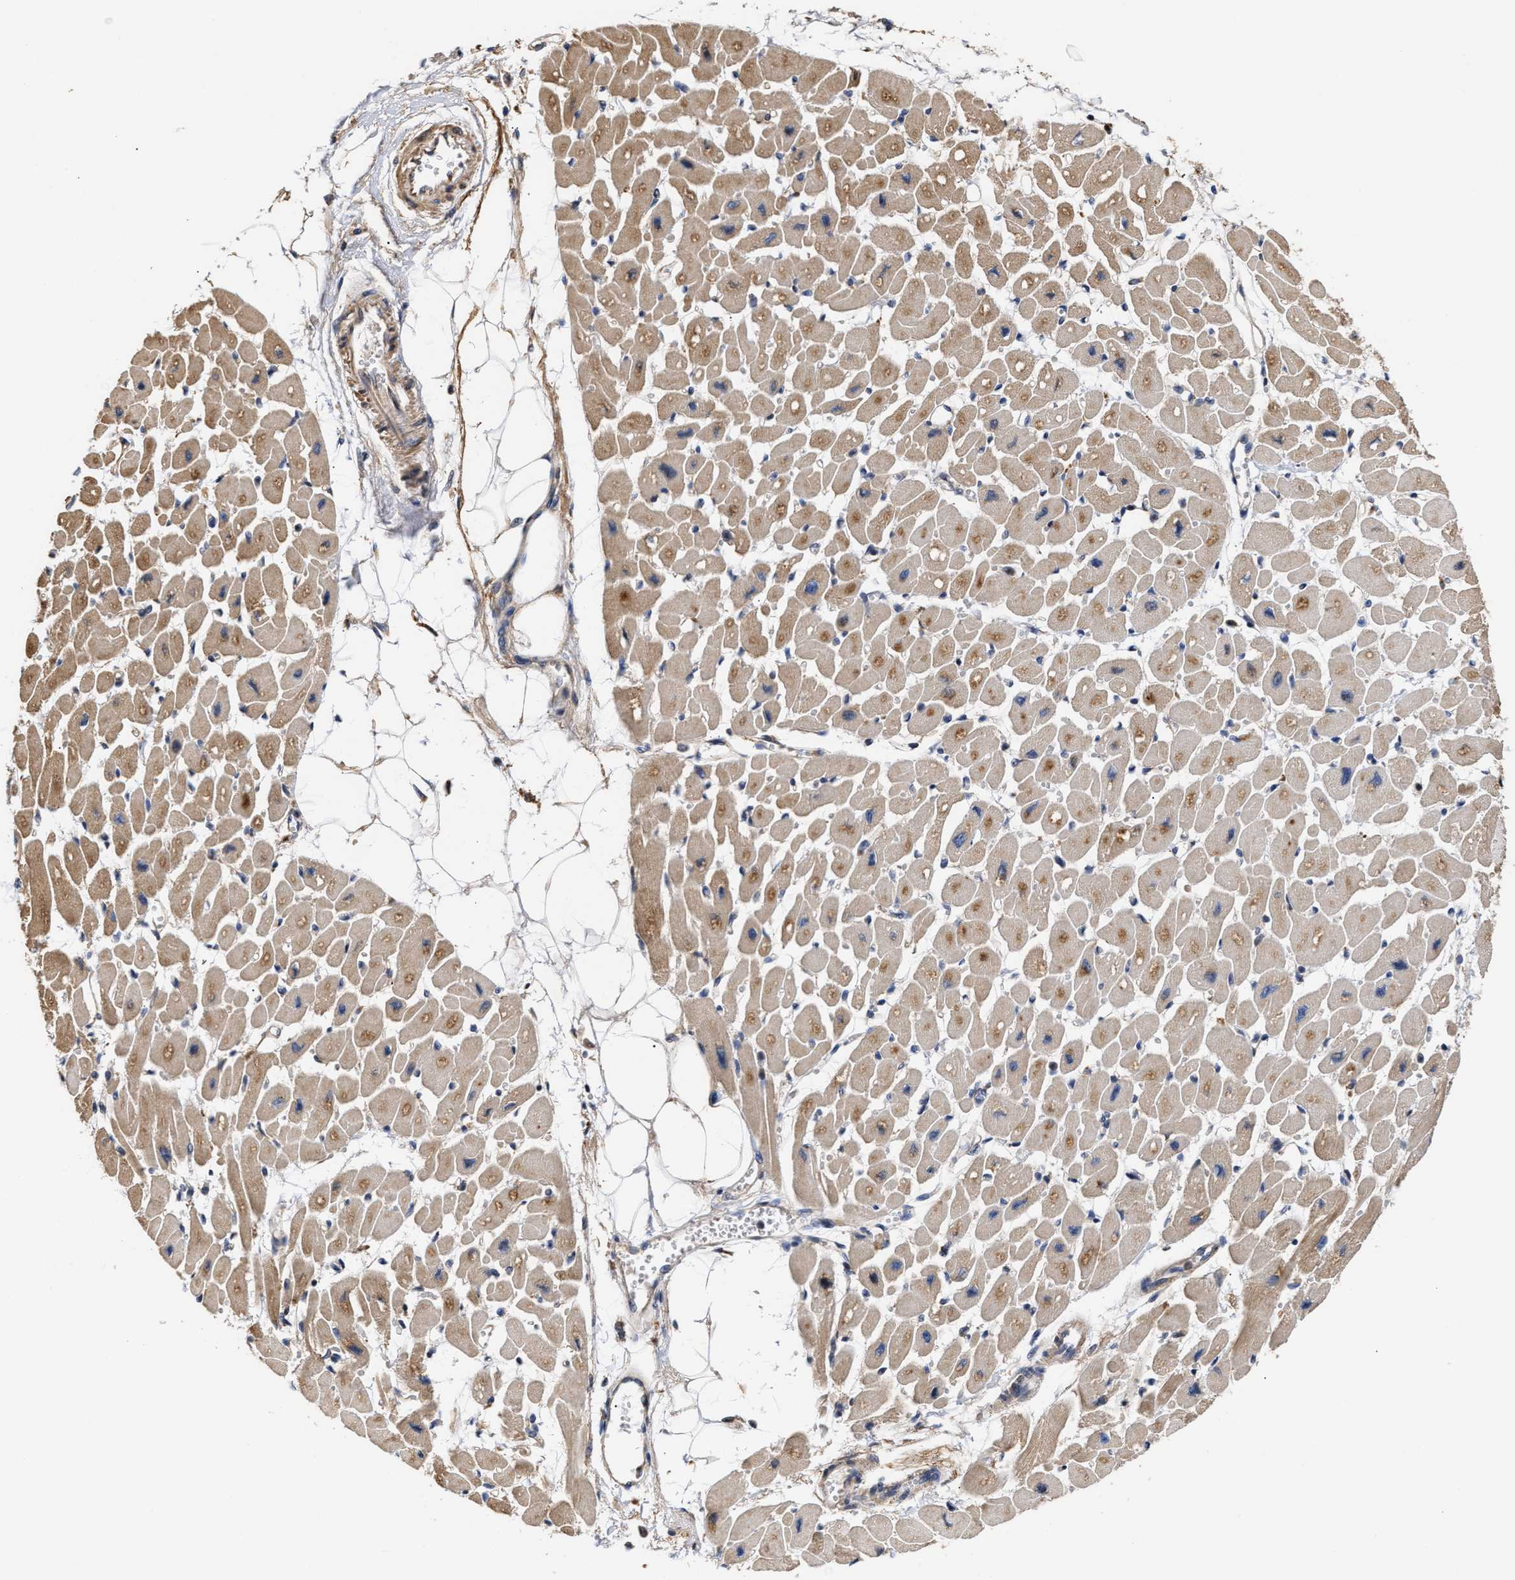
{"staining": {"intensity": "moderate", "quantity": ">75%", "location": "cytoplasmic/membranous"}, "tissue": "heart muscle", "cell_type": "Cardiomyocytes", "image_type": "normal", "snomed": [{"axis": "morphology", "description": "Normal tissue, NOS"}, {"axis": "topography", "description": "Heart"}], "caption": "This histopathology image shows immunohistochemistry staining of normal human heart muscle, with medium moderate cytoplasmic/membranous positivity in approximately >75% of cardiomyocytes.", "gene": "GOSR1", "patient": {"sex": "female", "age": 54}}